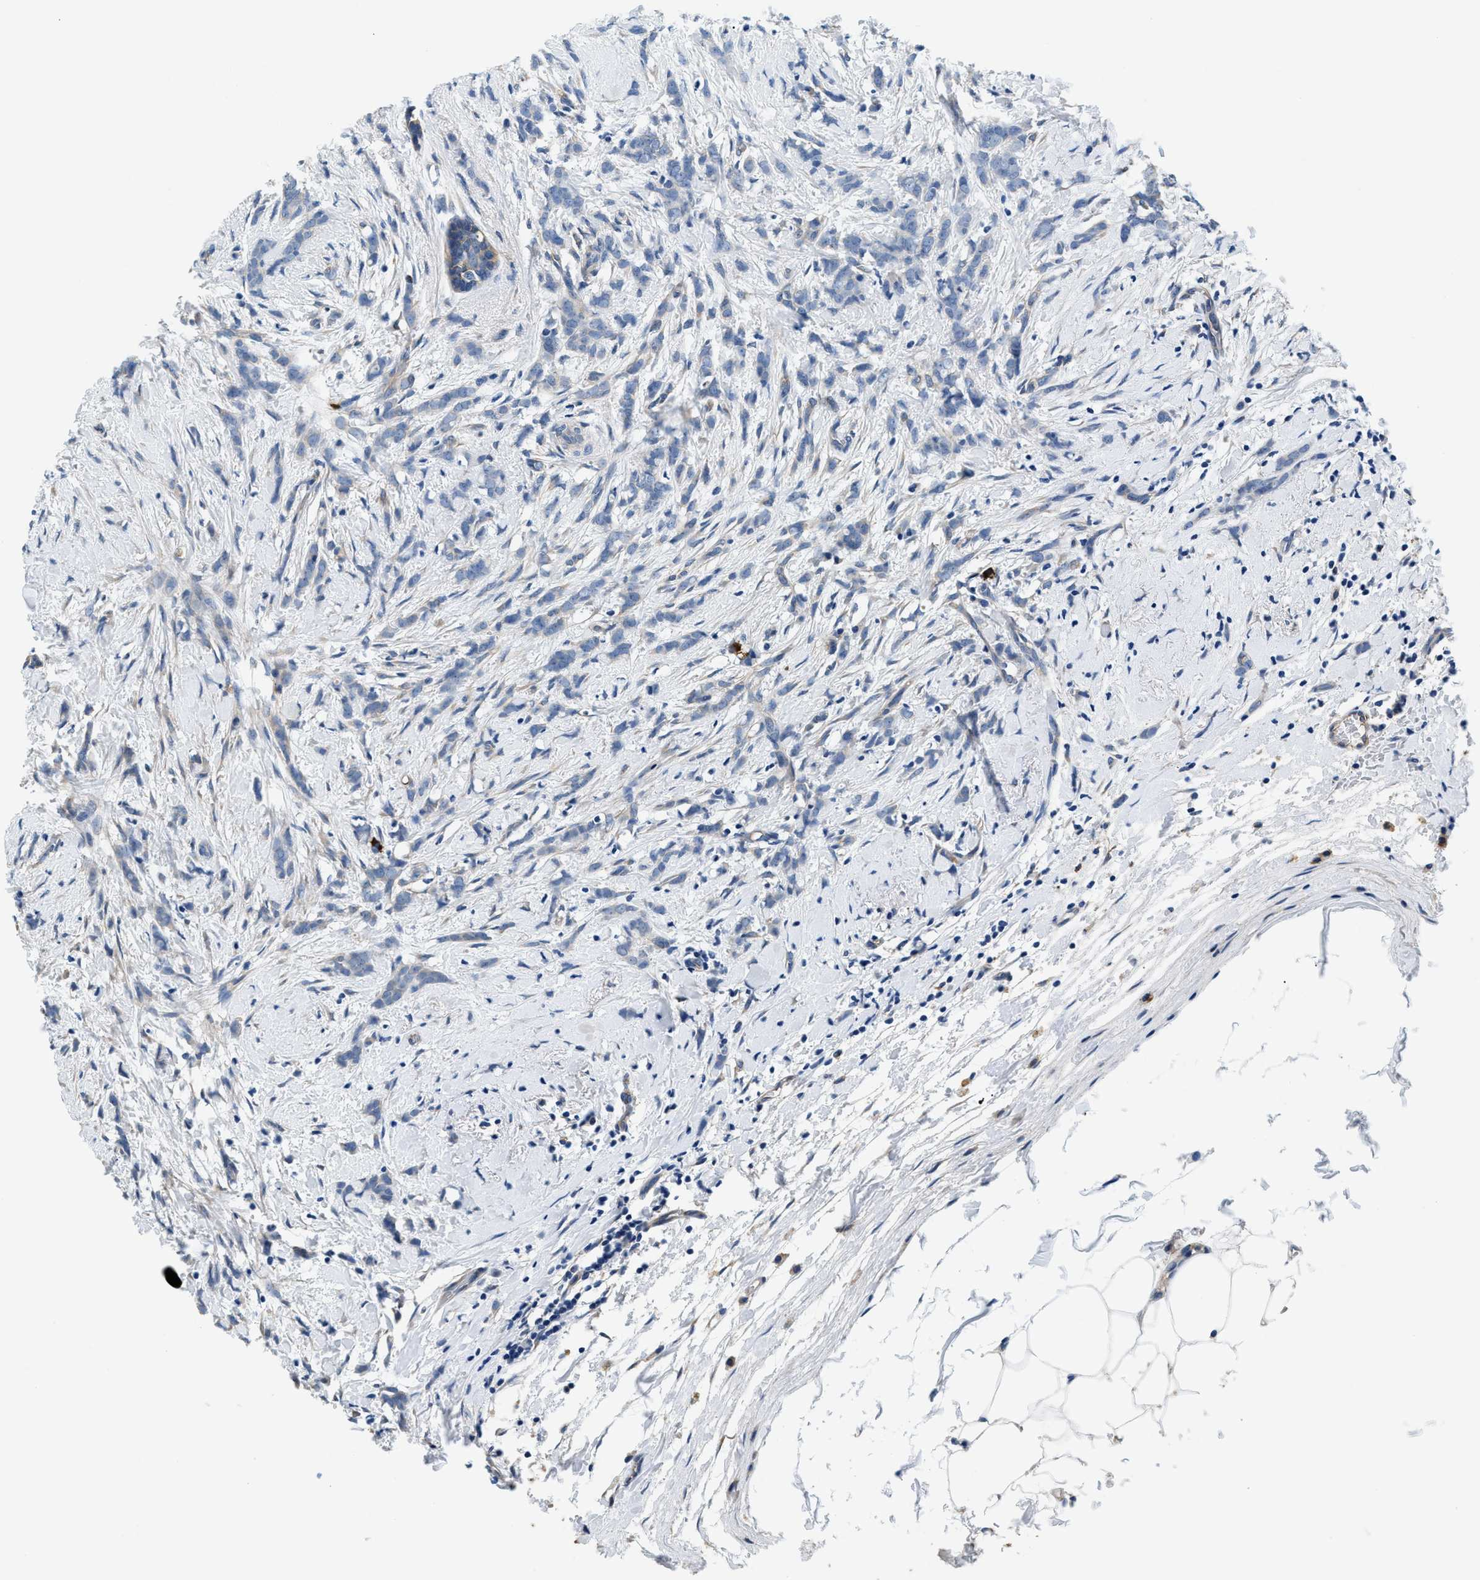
{"staining": {"intensity": "negative", "quantity": "none", "location": "none"}, "tissue": "breast cancer", "cell_type": "Tumor cells", "image_type": "cancer", "snomed": [{"axis": "morphology", "description": "Lobular carcinoma, in situ"}, {"axis": "morphology", "description": "Lobular carcinoma"}, {"axis": "topography", "description": "Breast"}], "caption": "An immunohistochemistry image of breast cancer is shown. There is no staining in tumor cells of breast cancer.", "gene": "PRTFDC1", "patient": {"sex": "female", "age": 41}}